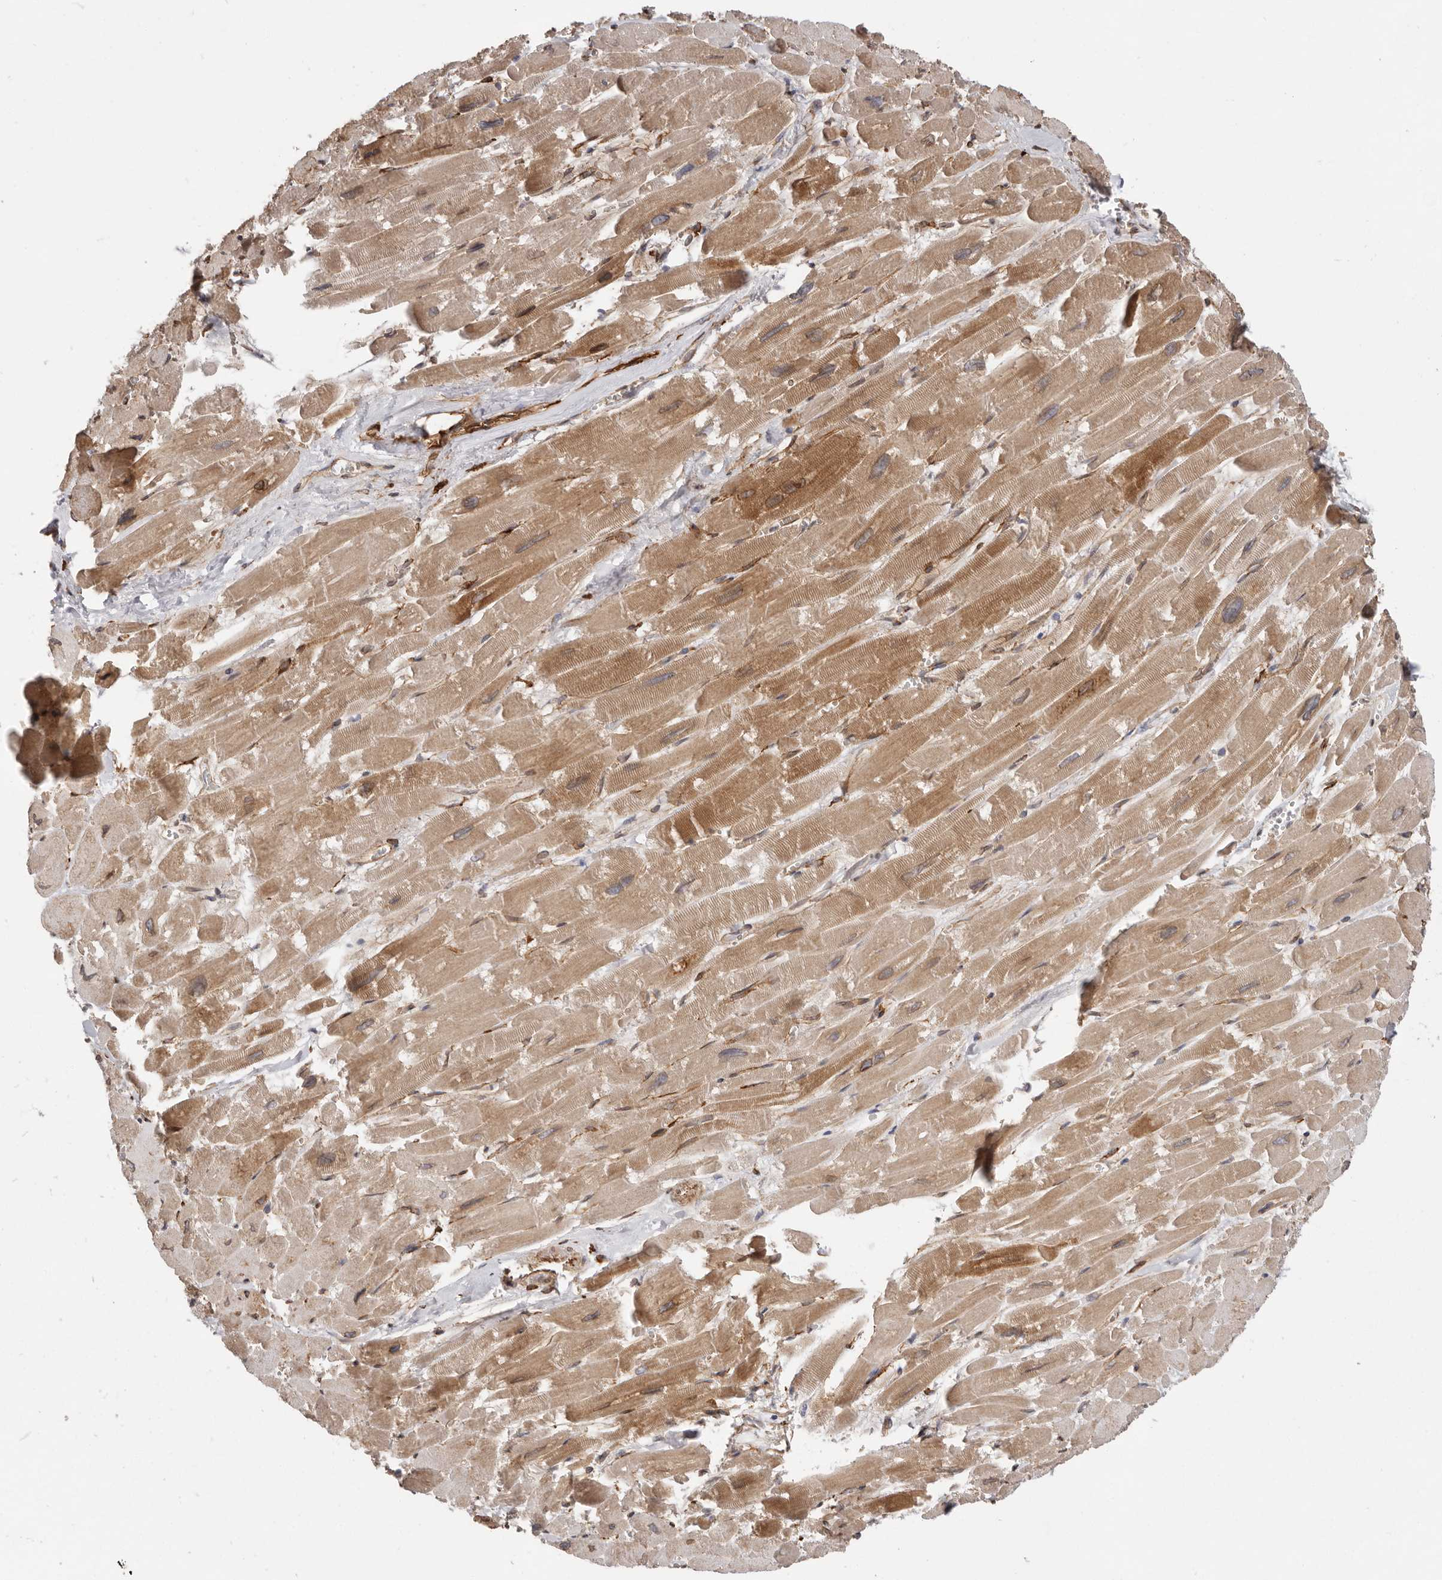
{"staining": {"intensity": "moderate", "quantity": ">75%", "location": "cytoplasmic/membranous"}, "tissue": "heart muscle", "cell_type": "Cardiomyocytes", "image_type": "normal", "snomed": [{"axis": "morphology", "description": "Normal tissue, NOS"}, {"axis": "topography", "description": "Heart"}], "caption": "IHC staining of benign heart muscle, which demonstrates medium levels of moderate cytoplasmic/membranous positivity in approximately >75% of cardiomyocytes indicating moderate cytoplasmic/membranous protein staining. The staining was performed using DAB (3,3'-diaminobenzidine) (brown) for protein detection and nuclei were counterstained in hematoxylin (blue).", "gene": "WDTC1", "patient": {"sex": "male", "age": 54}}